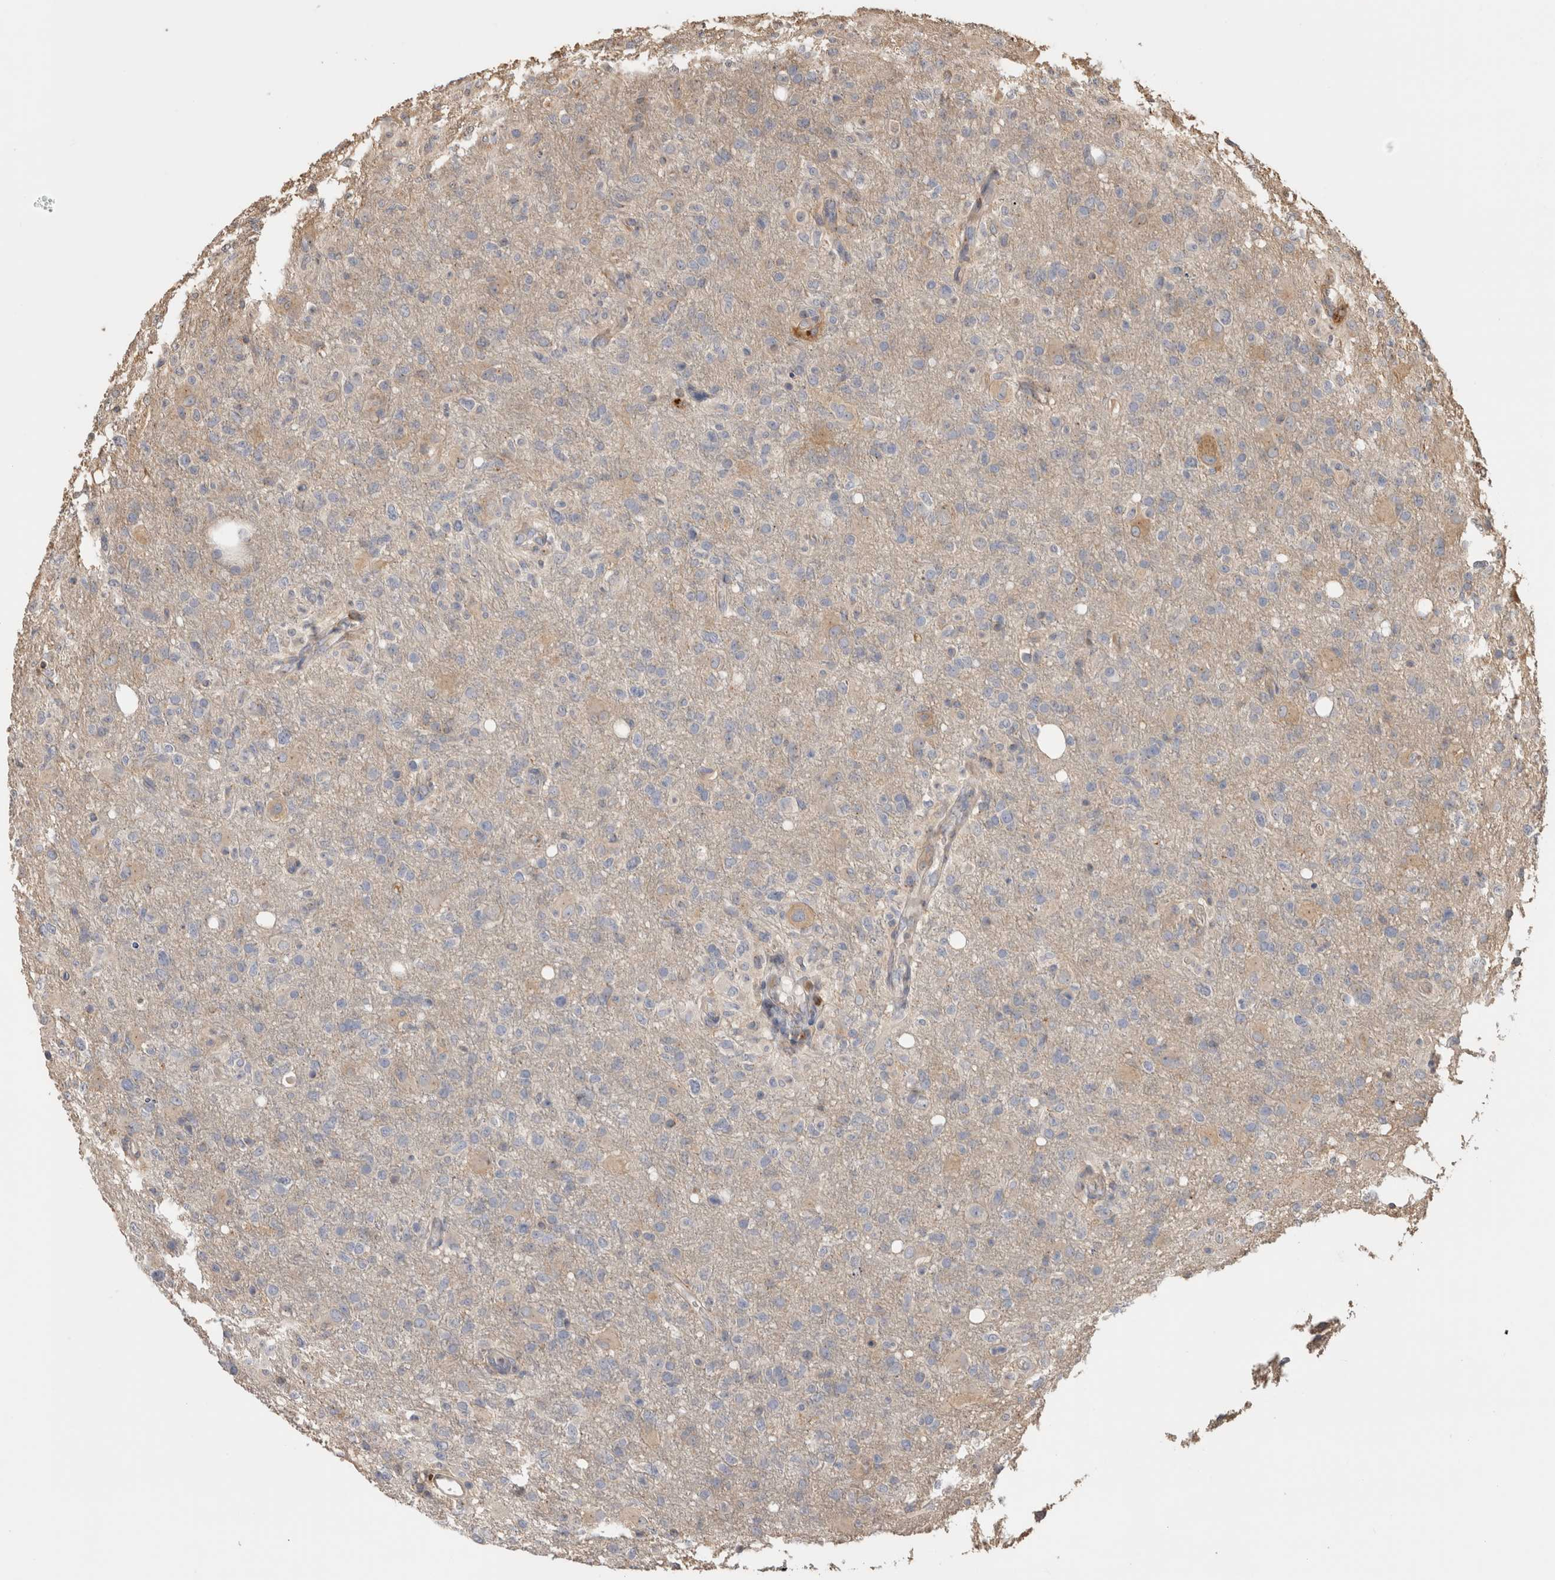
{"staining": {"intensity": "negative", "quantity": "none", "location": "none"}, "tissue": "glioma", "cell_type": "Tumor cells", "image_type": "cancer", "snomed": [{"axis": "morphology", "description": "Glioma, malignant, High grade"}, {"axis": "topography", "description": "Brain"}], "caption": "Glioma stained for a protein using IHC demonstrates no positivity tumor cells.", "gene": "CLIP1", "patient": {"sex": "female", "age": 57}}